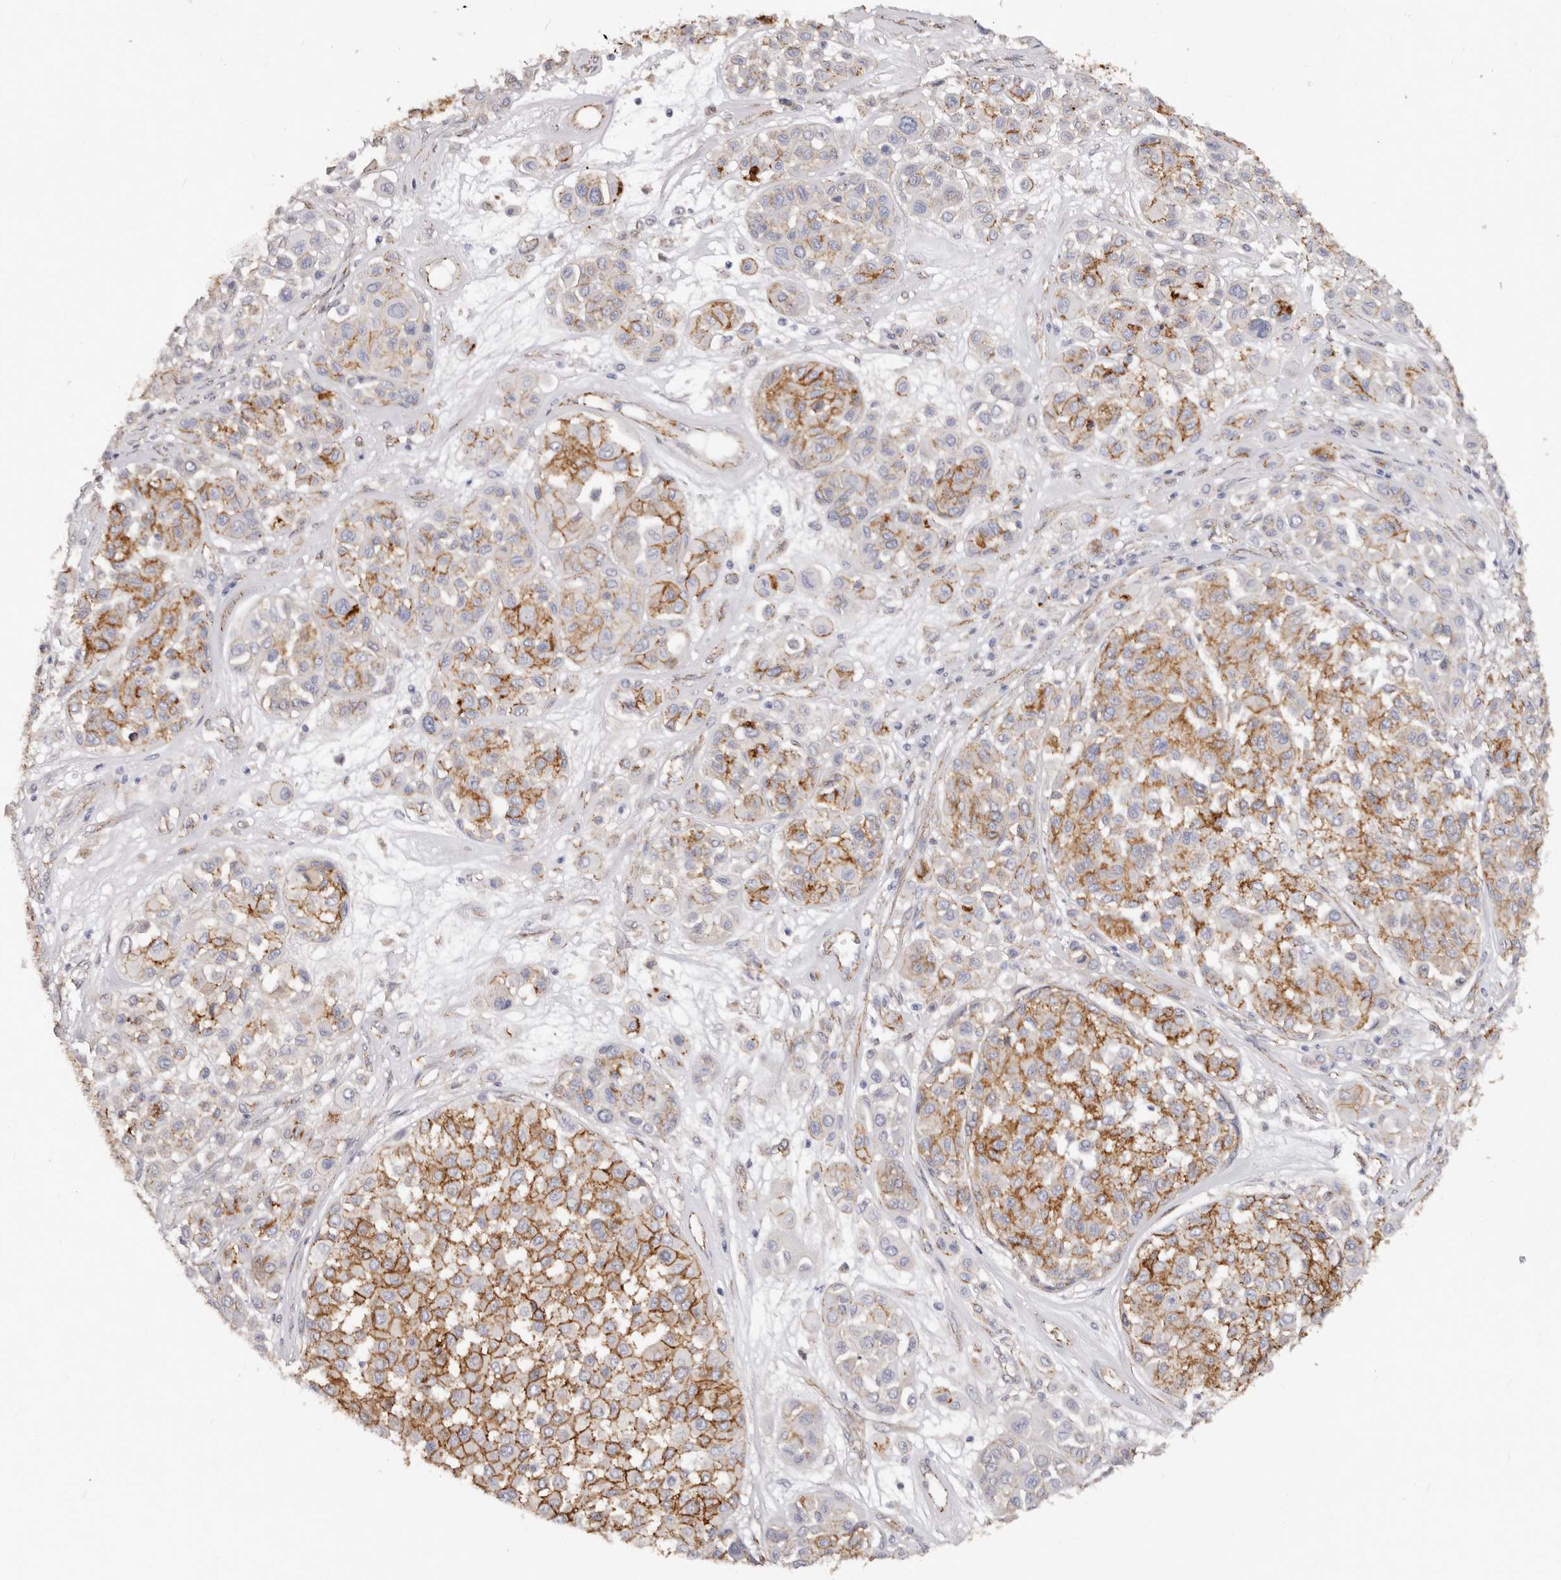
{"staining": {"intensity": "strong", "quantity": "25%-75%", "location": "cytoplasmic/membranous"}, "tissue": "melanoma", "cell_type": "Tumor cells", "image_type": "cancer", "snomed": [{"axis": "morphology", "description": "Malignant melanoma, Metastatic site"}, {"axis": "topography", "description": "Soft tissue"}], "caption": "Malignant melanoma (metastatic site) stained with a protein marker demonstrates strong staining in tumor cells.", "gene": "CTNNB1", "patient": {"sex": "male", "age": 41}}